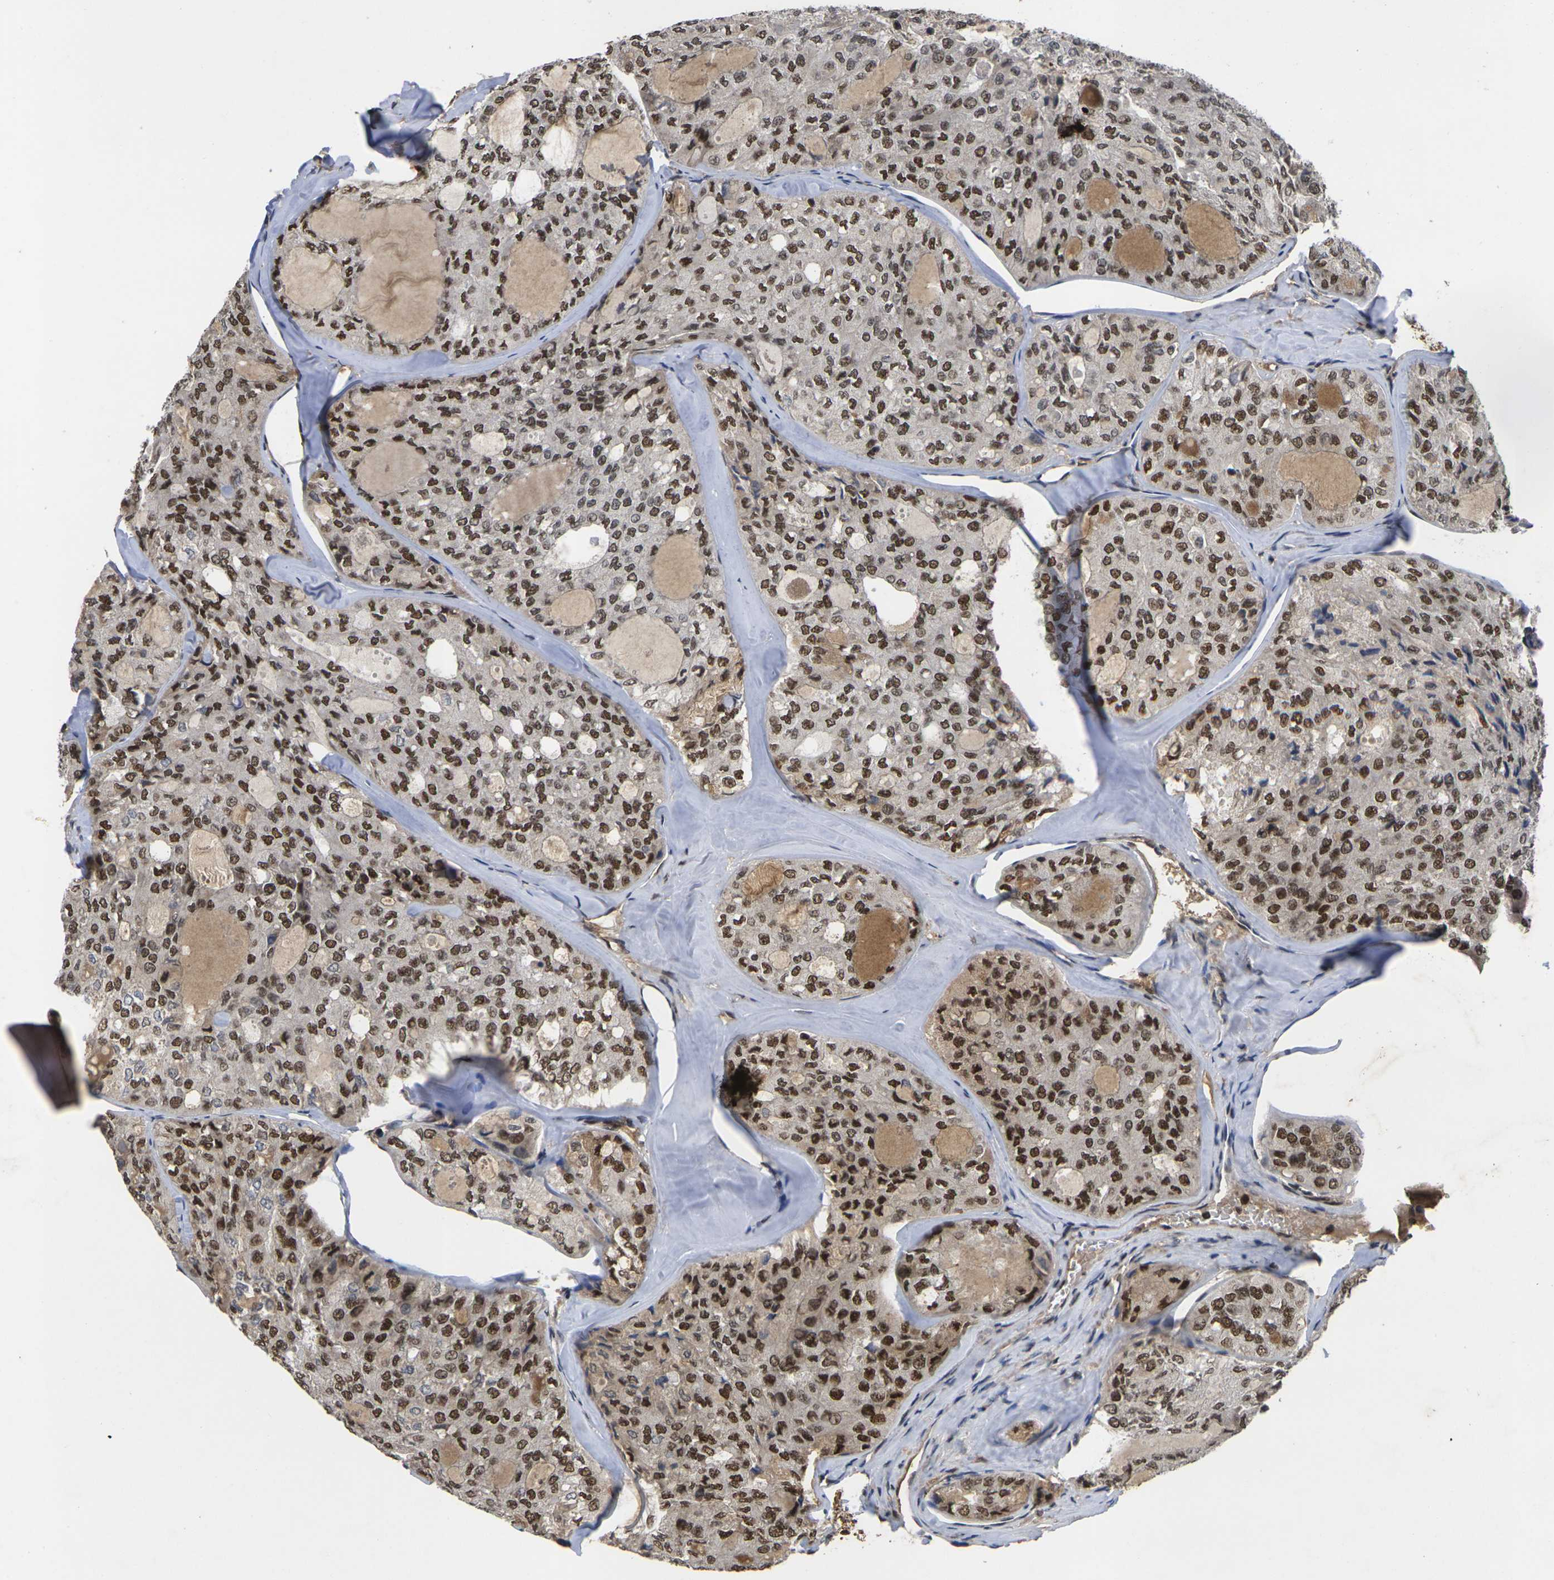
{"staining": {"intensity": "strong", "quantity": ">75%", "location": "nuclear"}, "tissue": "thyroid cancer", "cell_type": "Tumor cells", "image_type": "cancer", "snomed": [{"axis": "morphology", "description": "Follicular adenoma carcinoma, NOS"}, {"axis": "topography", "description": "Thyroid gland"}], "caption": "The photomicrograph demonstrates staining of thyroid cancer, revealing strong nuclear protein positivity (brown color) within tumor cells. The staining is performed using DAB (3,3'-diaminobenzidine) brown chromogen to label protein expression. The nuclei are counter-stained blue using hematoxylin.", "gene": "GTF2E1", "patient": {"sex": "male", "age": 75}}